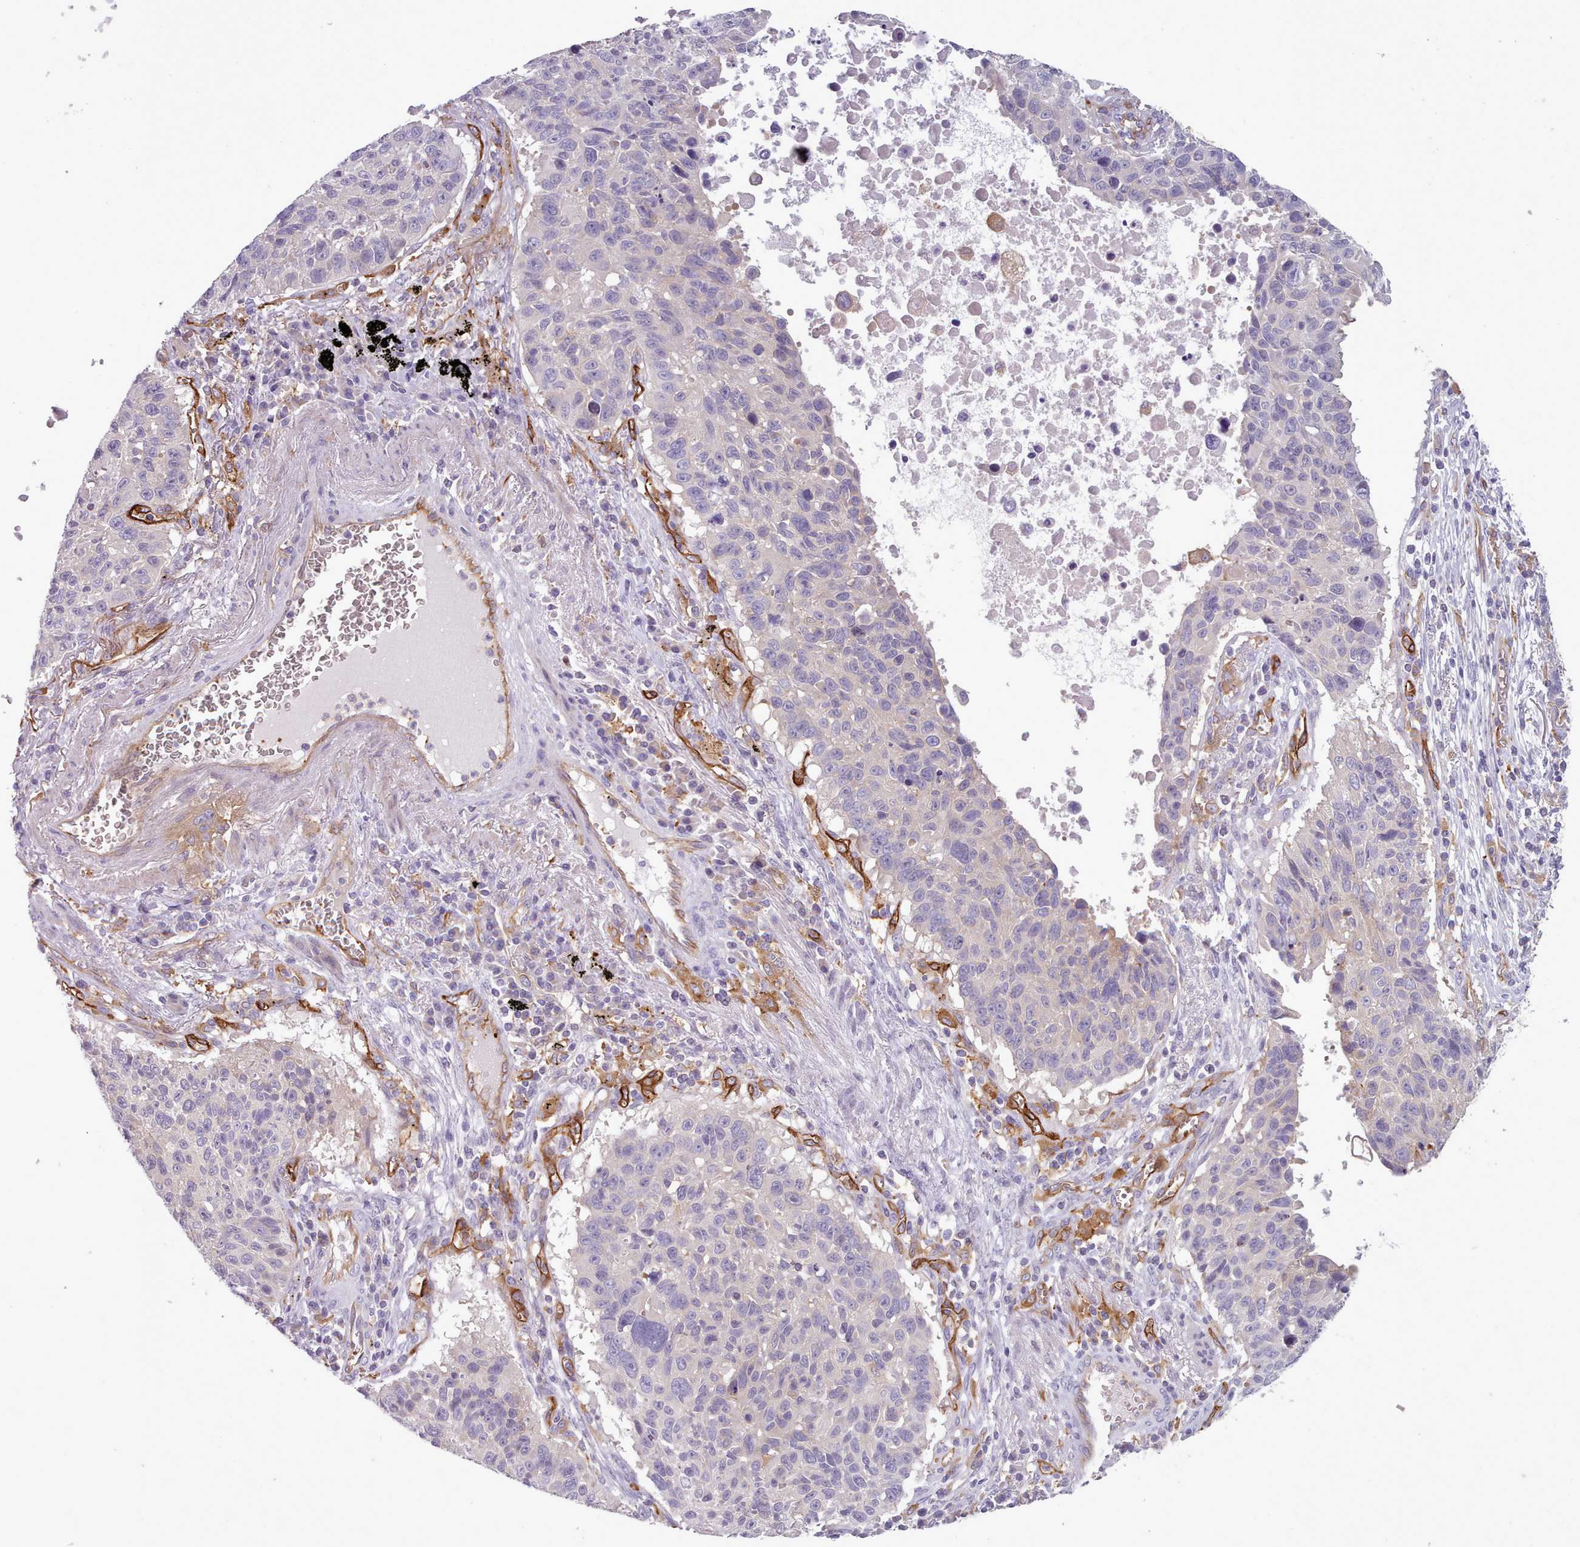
{"staining": {"intensity": "negative", "quantity": "none", "location": "none"}, "tissue": "lung cancer", "cell_type": "Tumor cells", "image_type": "cancer", "snomed": [{"axis": "morphology", "description": "Squamous cell carcinoma, NOS"}, {"axis": "topography", "description": "Lung"}], "caption": "This is a image of IHC staining of lung cancer, which shows no staining in tumor cells. (Stains: DAB (3,3'-diaminobenzidine) immunohistochemistry (IHC) with hematoxylin counter stain, Microscopy: brightfield microscopy at high magnification).", "gene": "CD300LF", "patient": {"sex": "male", "age": 66}}